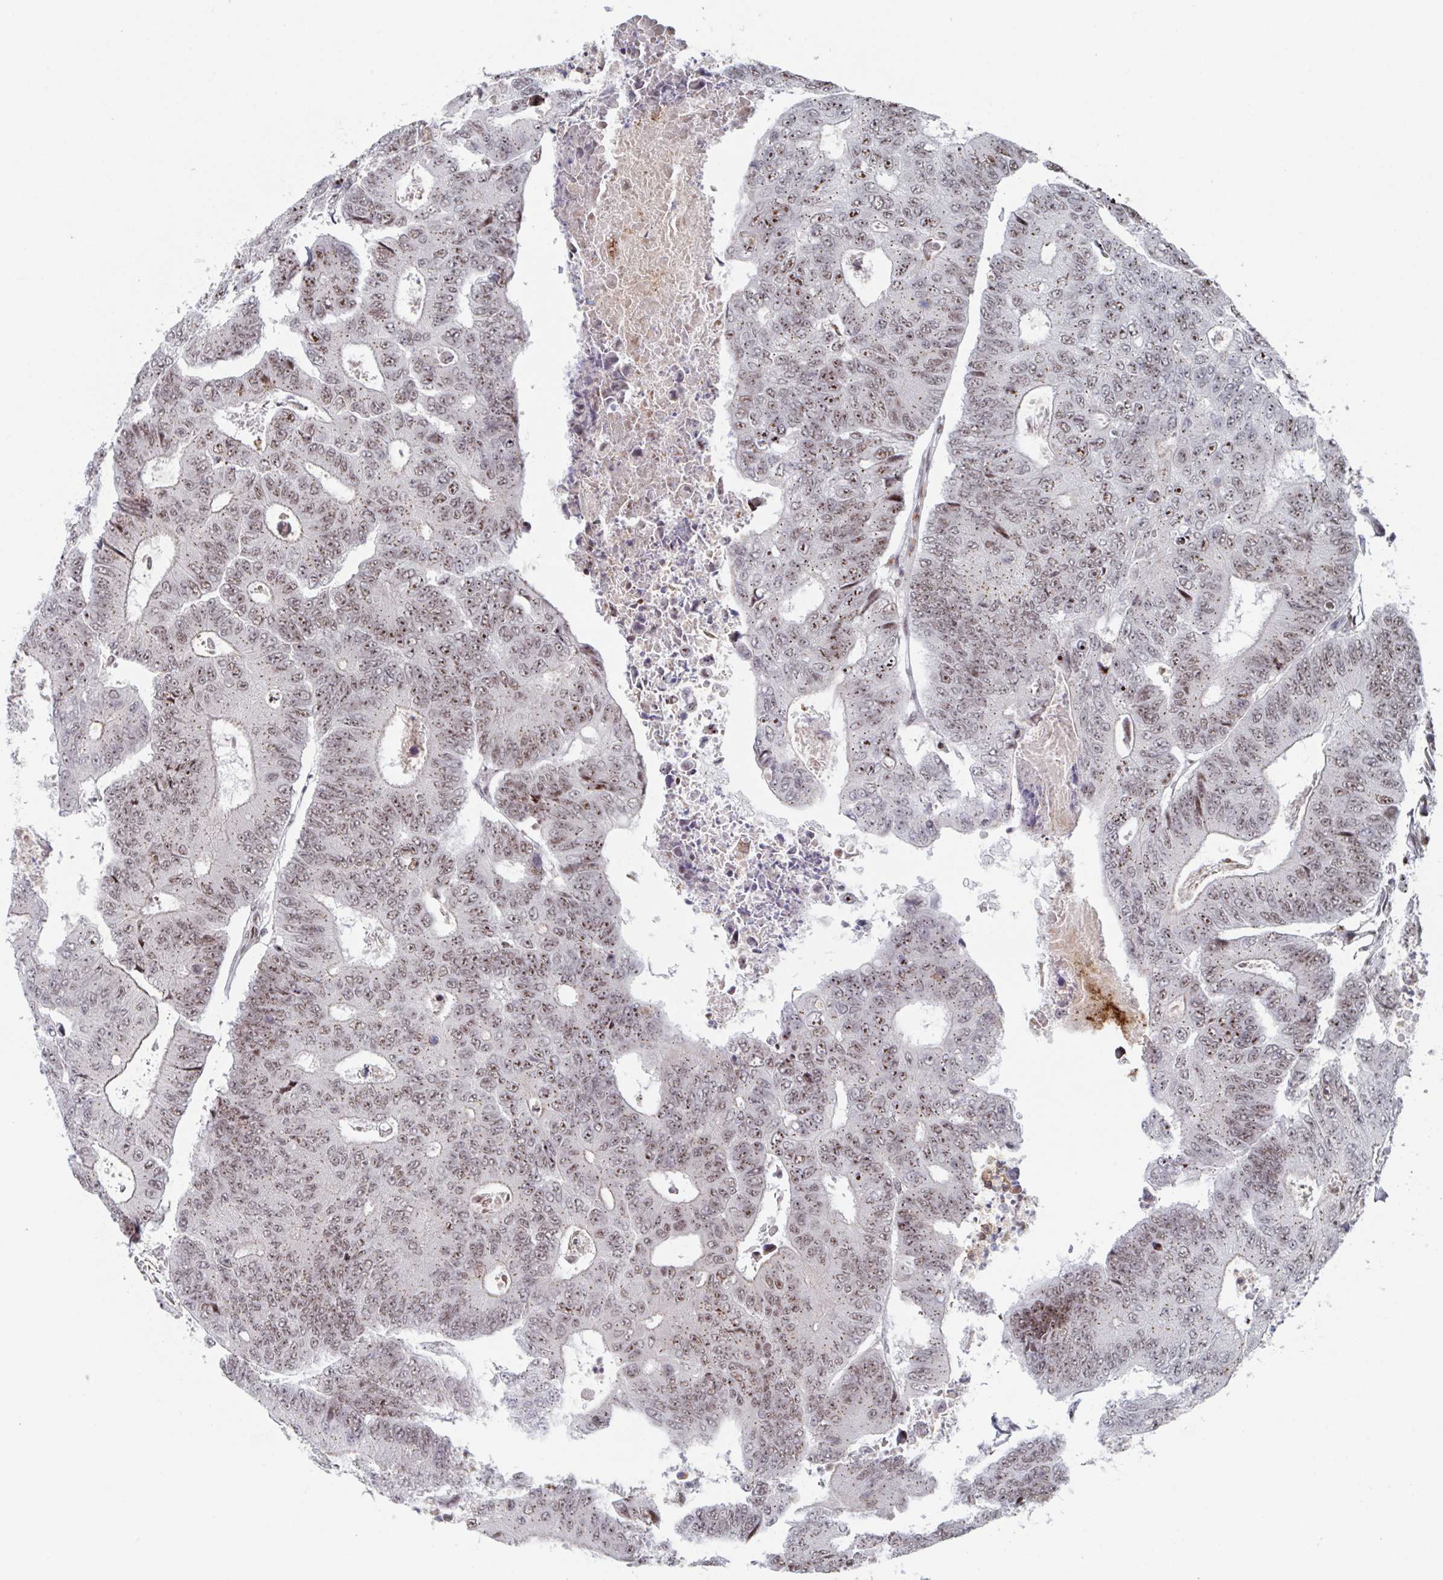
{"staining": {"intensity": "moderate", "quantity": ">75%", "location": "nuclear"}, "tissue": "colorectal cancer", "cell_type": "Tumor cells", "image_type": "cancer", "snomed": [{"axis": "morphology", "description": "Adenocarcinoma, NOS"}, {"axis": "topography", "description": "Colon"}], "caption": "This is an image of immunohistochemistry staining of colorectal cancer, which shows moderate staining in the nuclear of tumor cells.", "gene": "RNF212", "patient": {"sex": "female", "age": 48}}